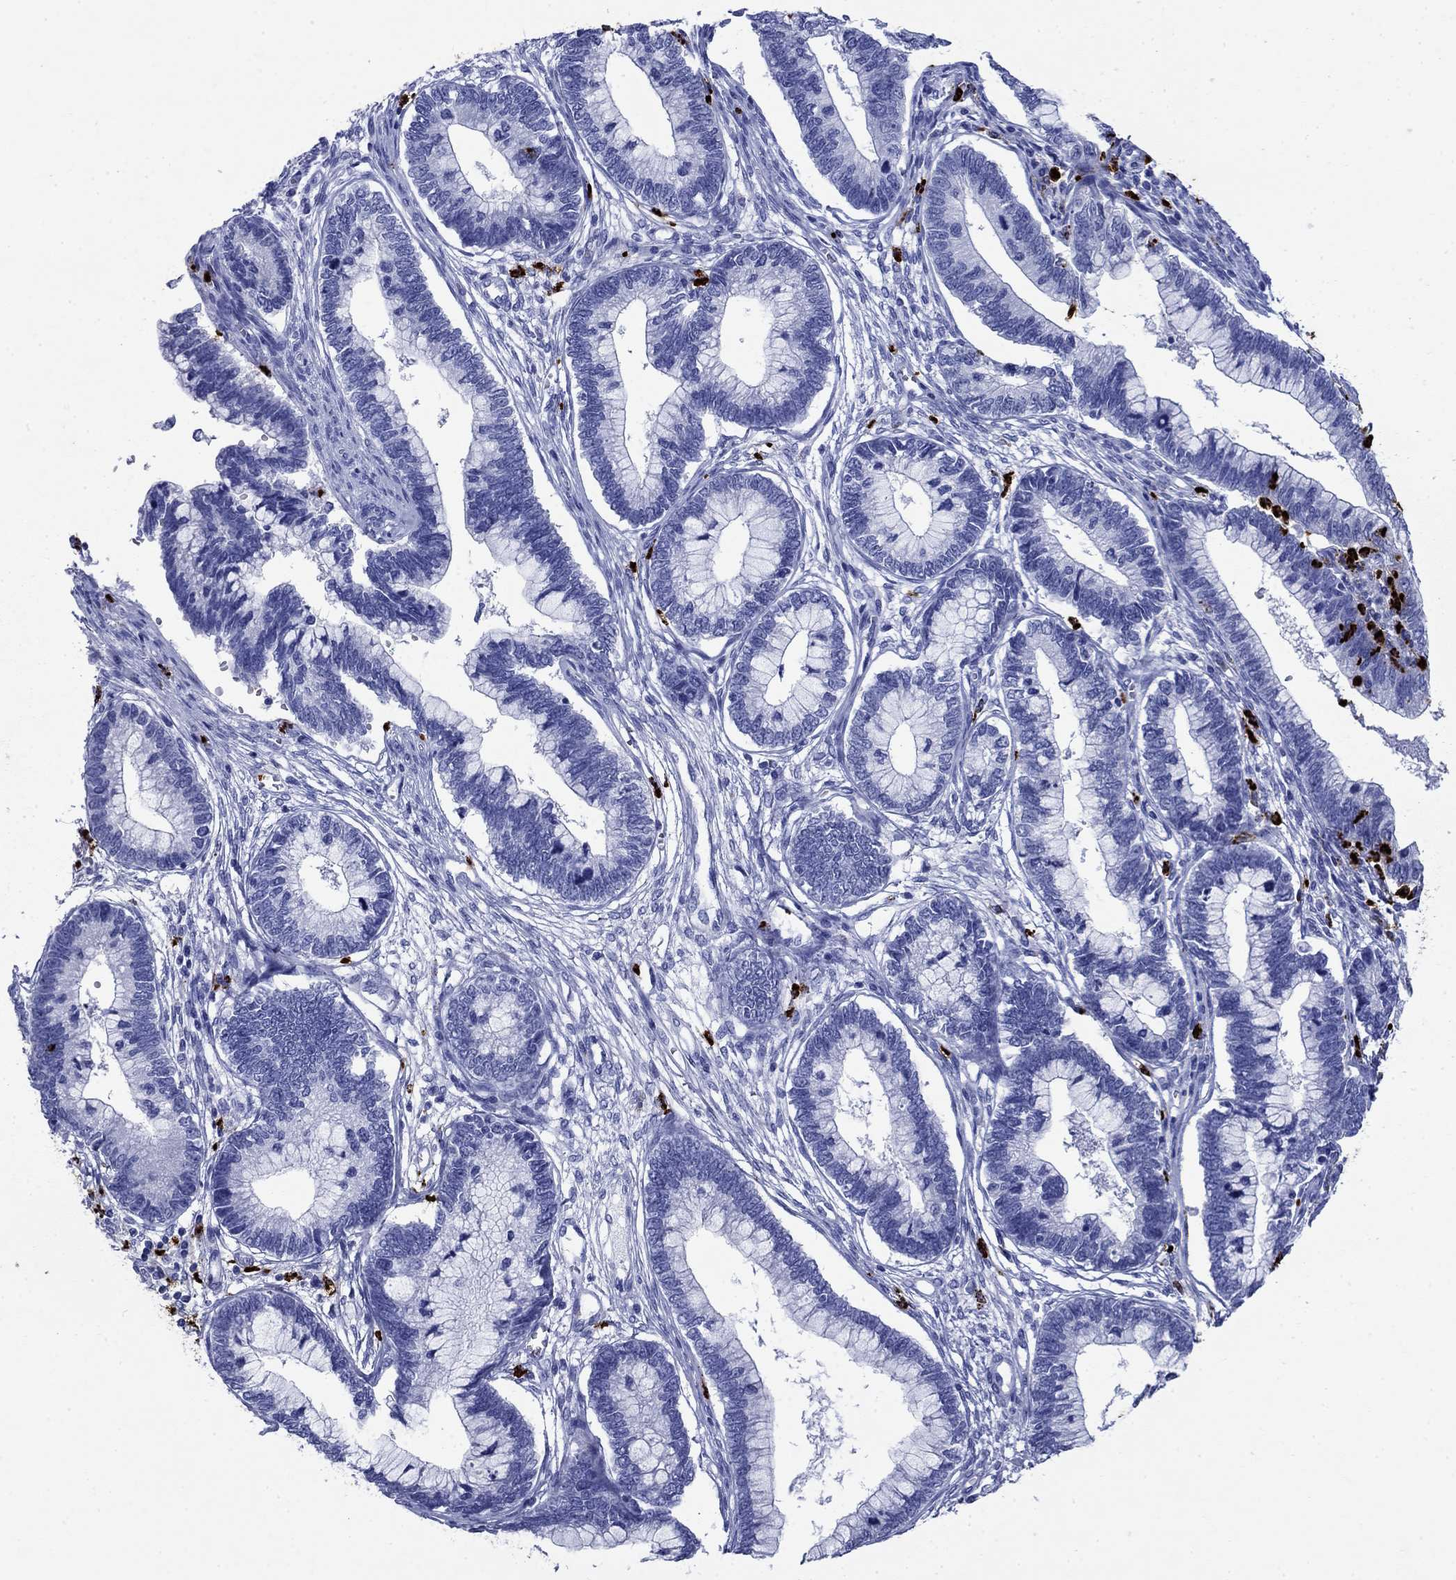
{"staining": {"intensity": "negative", "quantity": "none", "location": "none"}, "tissue": "cervical cancer", "cell_type": "Tumor cells", "image_type": "cancer", "snomed": [{"axis": "morphology", "description": "Adenocarcinoma, NOS"}, {"axis": "topography", "description": "Cervix"}], "caption": "Immunohistochemical staining of human adenocarcinoma (cervical) shows no significant staining in tumor cells.", "gene": "AZU1", "patient": {"sex": "female", "age": 44}}